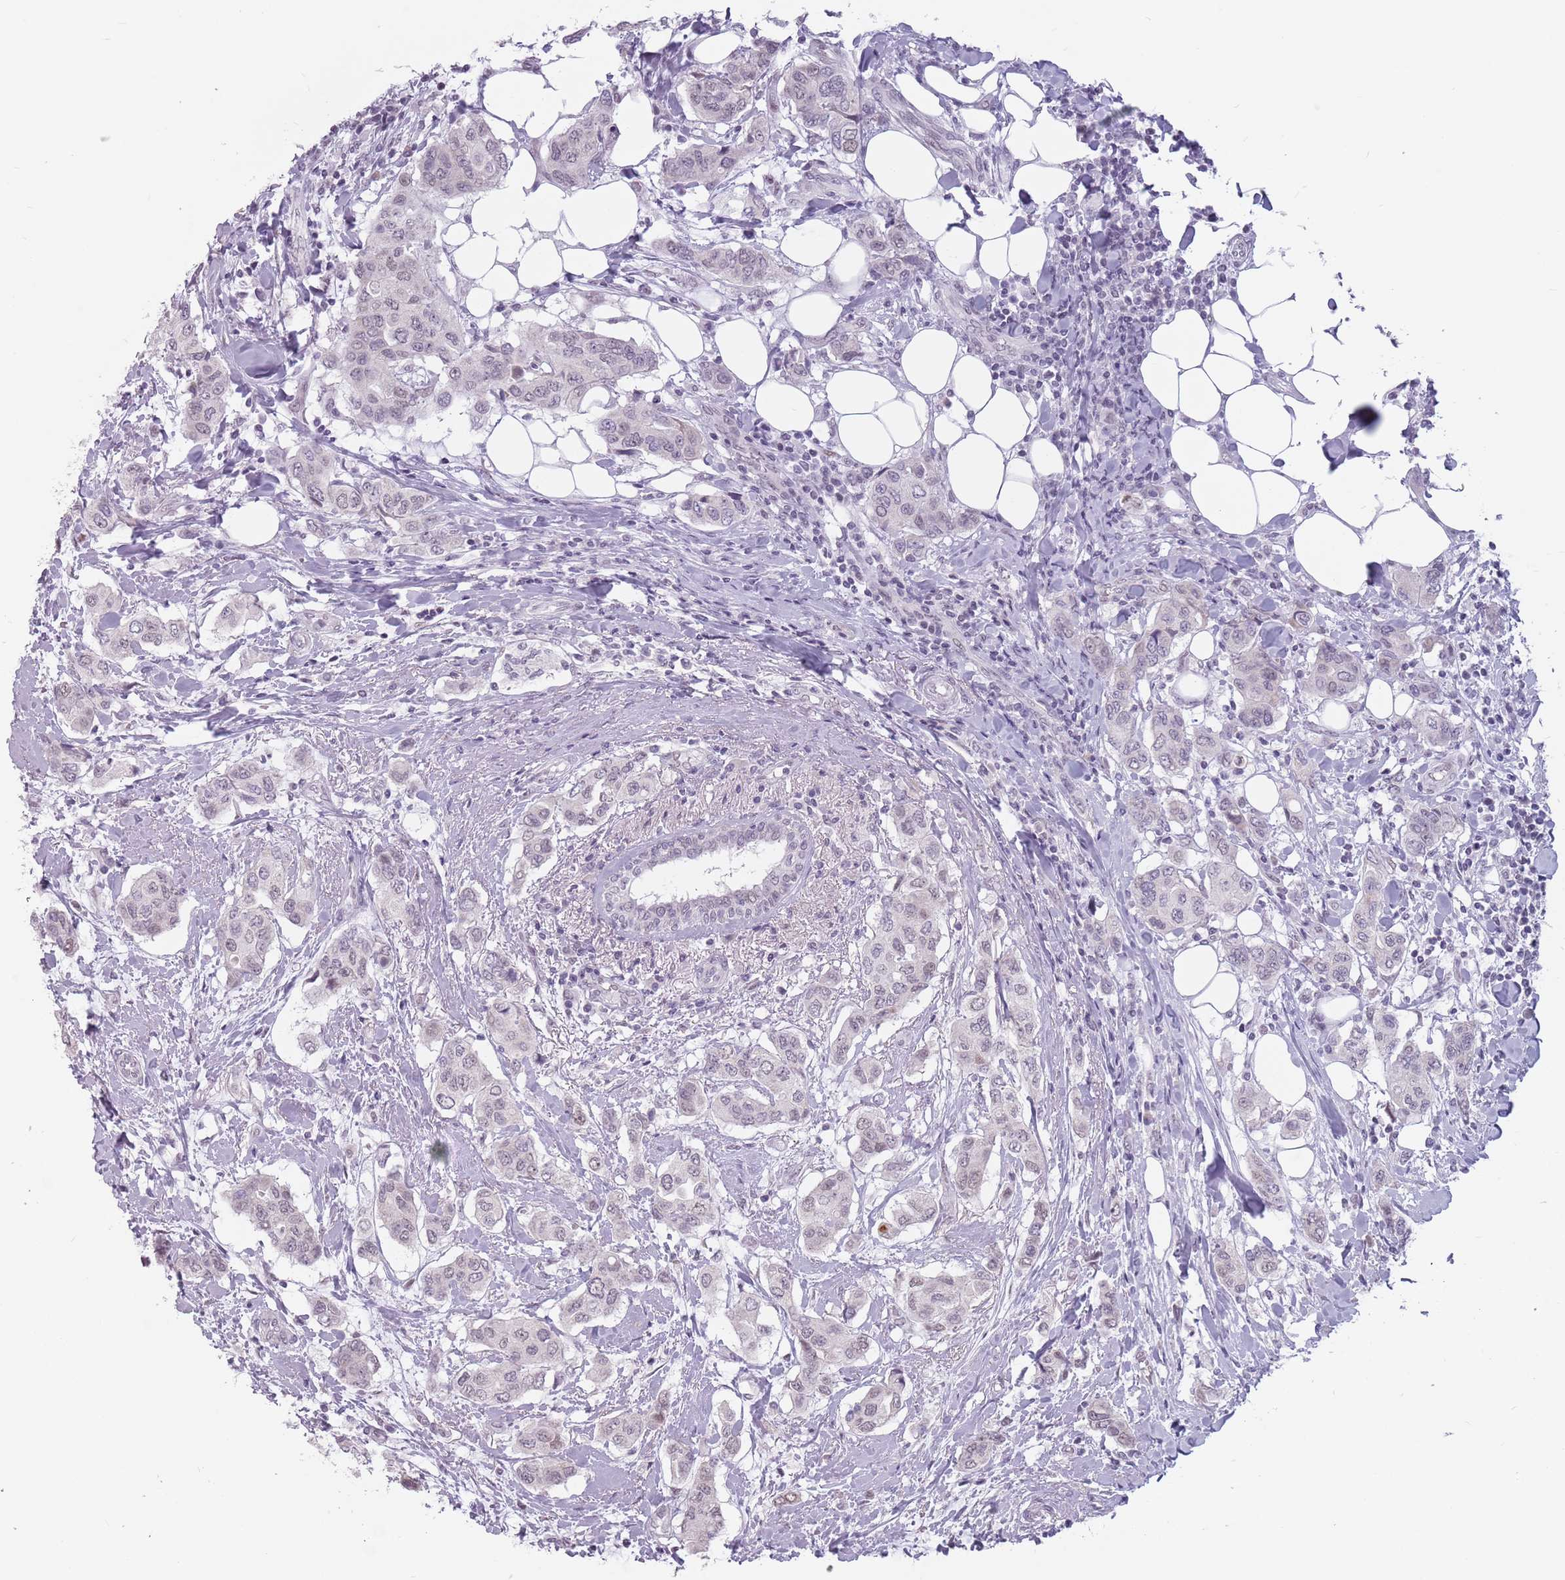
{"staining": {"intensity": "weak", "quantity": "<25%", "location": "nuclear"}, "tissue": "breast cancer", "cell_type": "Tumor cells", "image_type": "cancer", "snomed": [{"axis": "morphology", "description": "Lobular carcinoma"}, {"axis": "topography", "description": "Breast"}], "caption": "IHC histopathology image of neoplastic tissue: human breast lobular carcinoma stained with DAB (3,3'-diaminobenzidine) shows no significant protein staining in tumor cells.", "gene": "PTCHD1", "patient": {"sex": "female", "age": 51}}